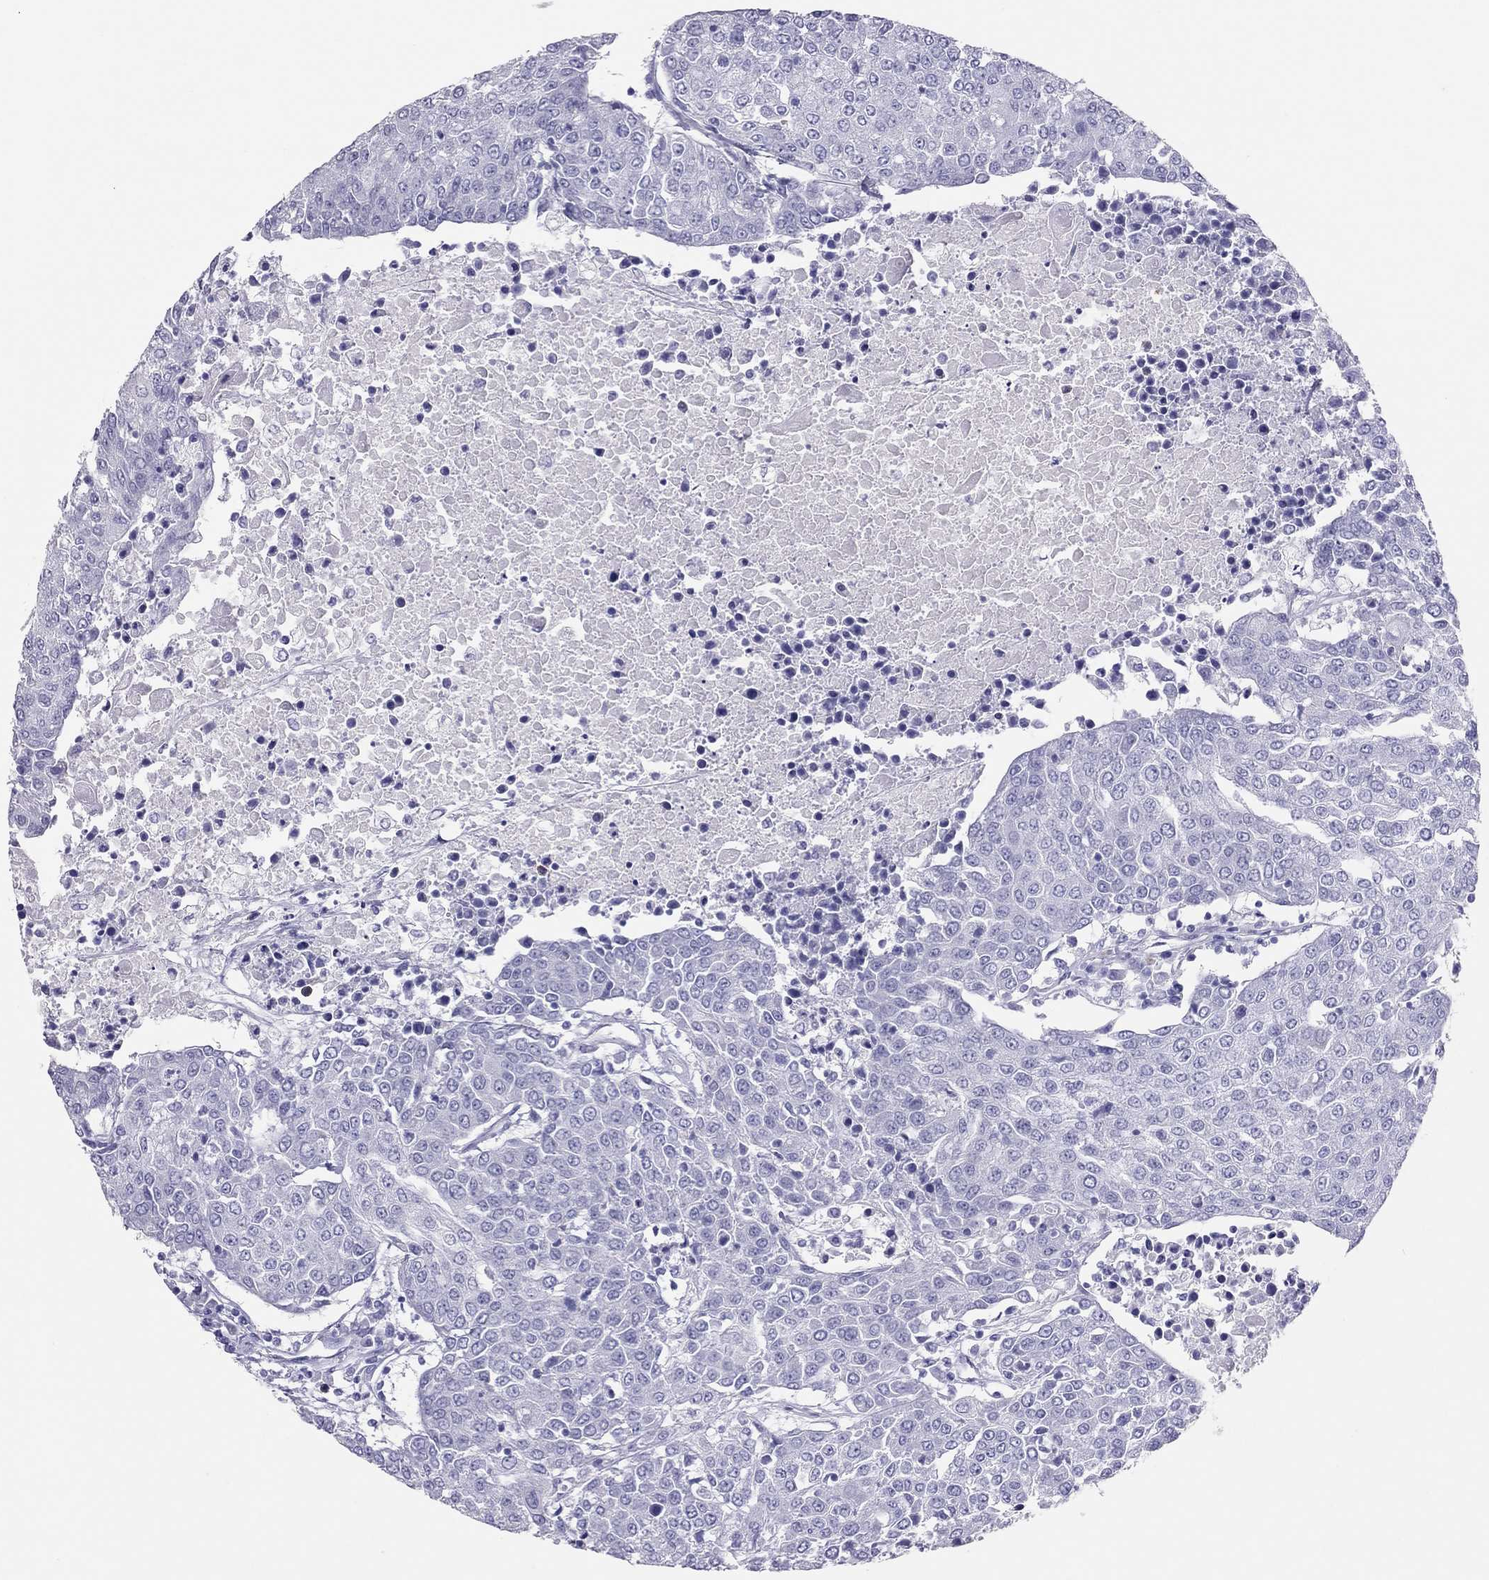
{"staining": {"intensity": "negative", "quantity": "none", "location": "none"}, "tissue": "urothelial cancer", "cell_type": "Tumor cells", "image_type": "cancer", "snomed": [{"axis": "morphology", "description": "Urothelial carcinoma, High grade"}, {"axis": "topography", "description": "Urinary bladder"}], "caption": "Protein analysis of urothelial cancer exhibits no significant staining in tumor cells.", "gene": "TSHB", "patient": {"sex": "female", "age": 85}}